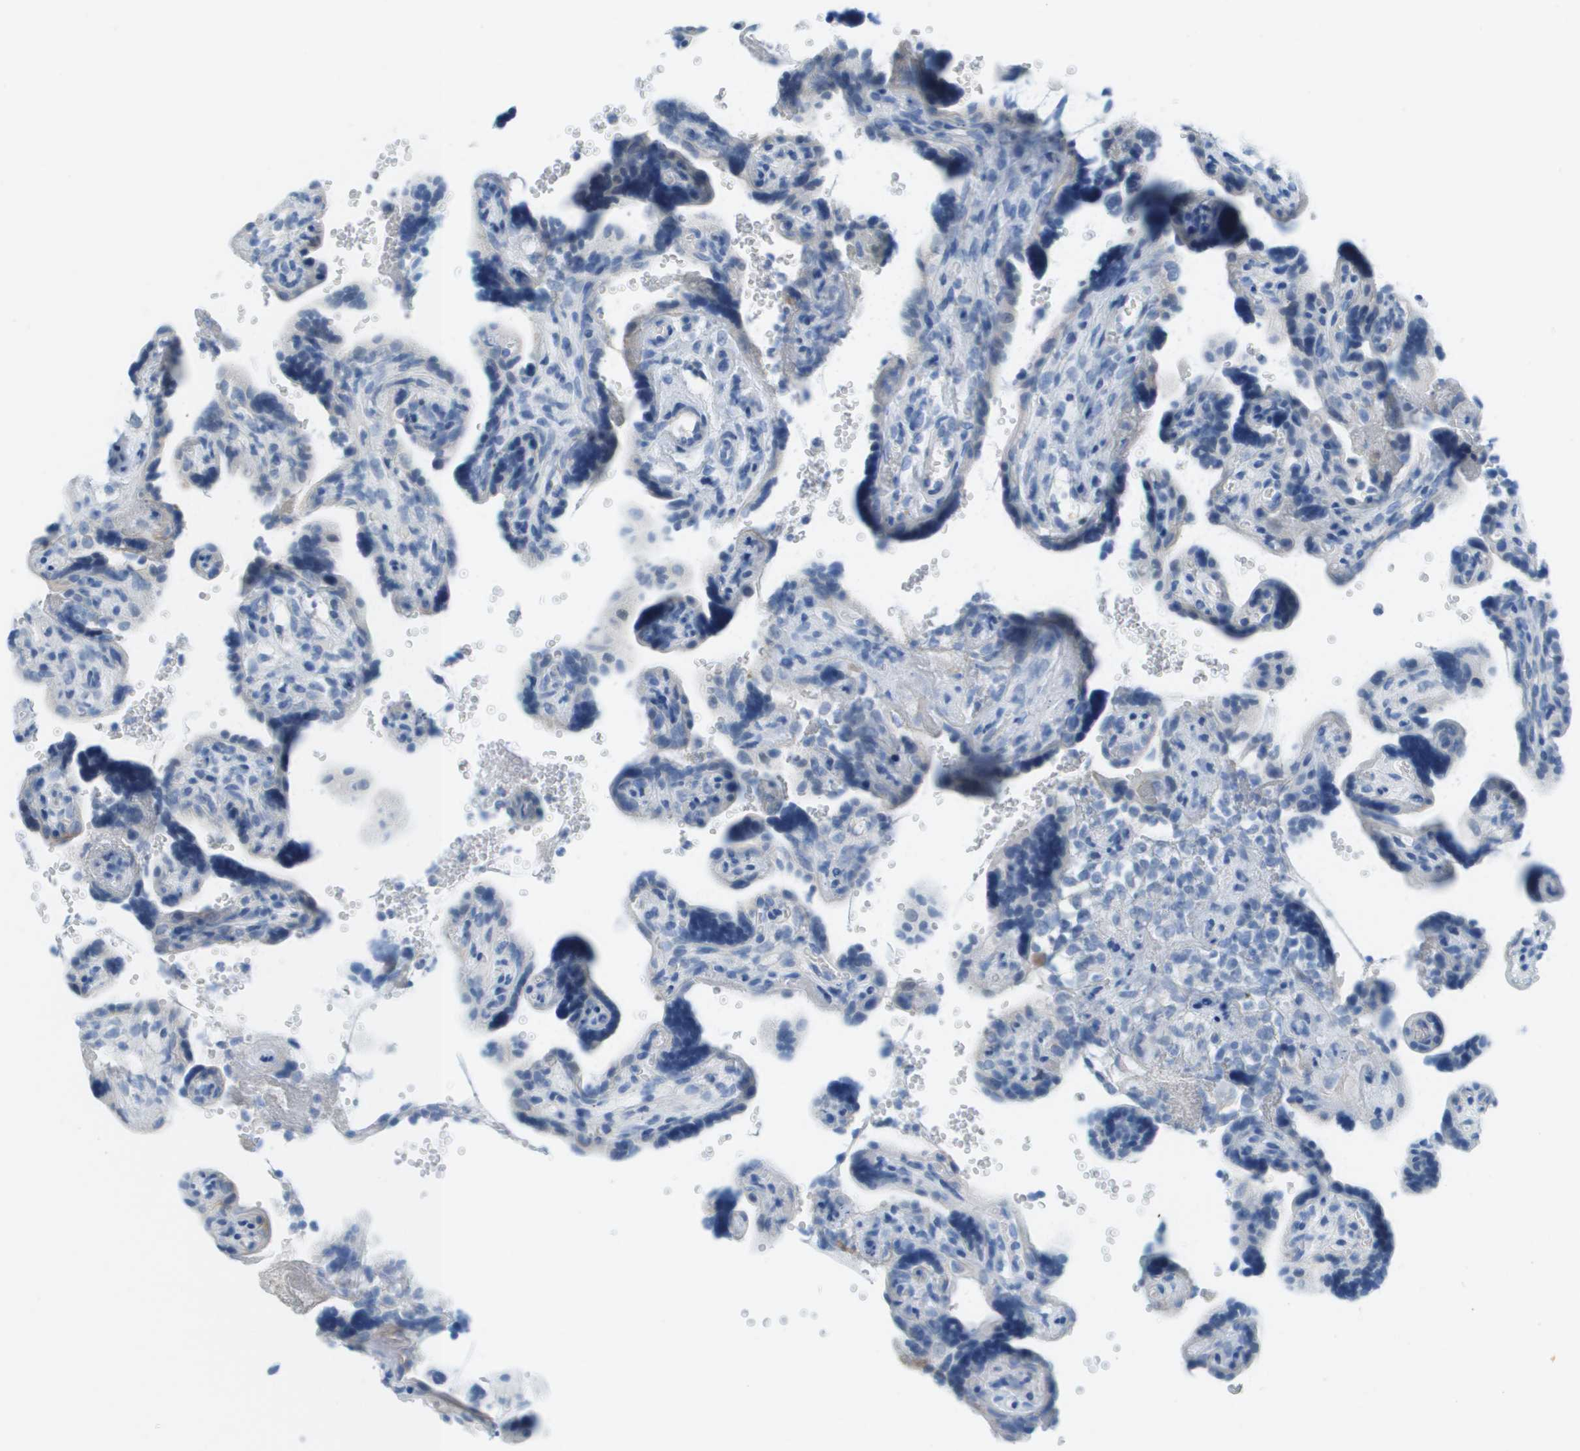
{"staining": {"intensity": "negative", "quantity": "none", "location": "none"}, "tissue": "placenta", "cell_type": "Decidual cells", "image_type": "normal", "snomed": [{"axis": "morphology", "description": "Normal tissue, NOS"}, {"axis": "topography", "description": "Placenta"}], "caption": "Decidual cells show no significant expression in normal placenta. (Brightfield microscopy of DAB immunohistochemistry (IHC) at high magnification).", "gene": "CDHR2", "patient": {"sex": "female", "age": 30}}